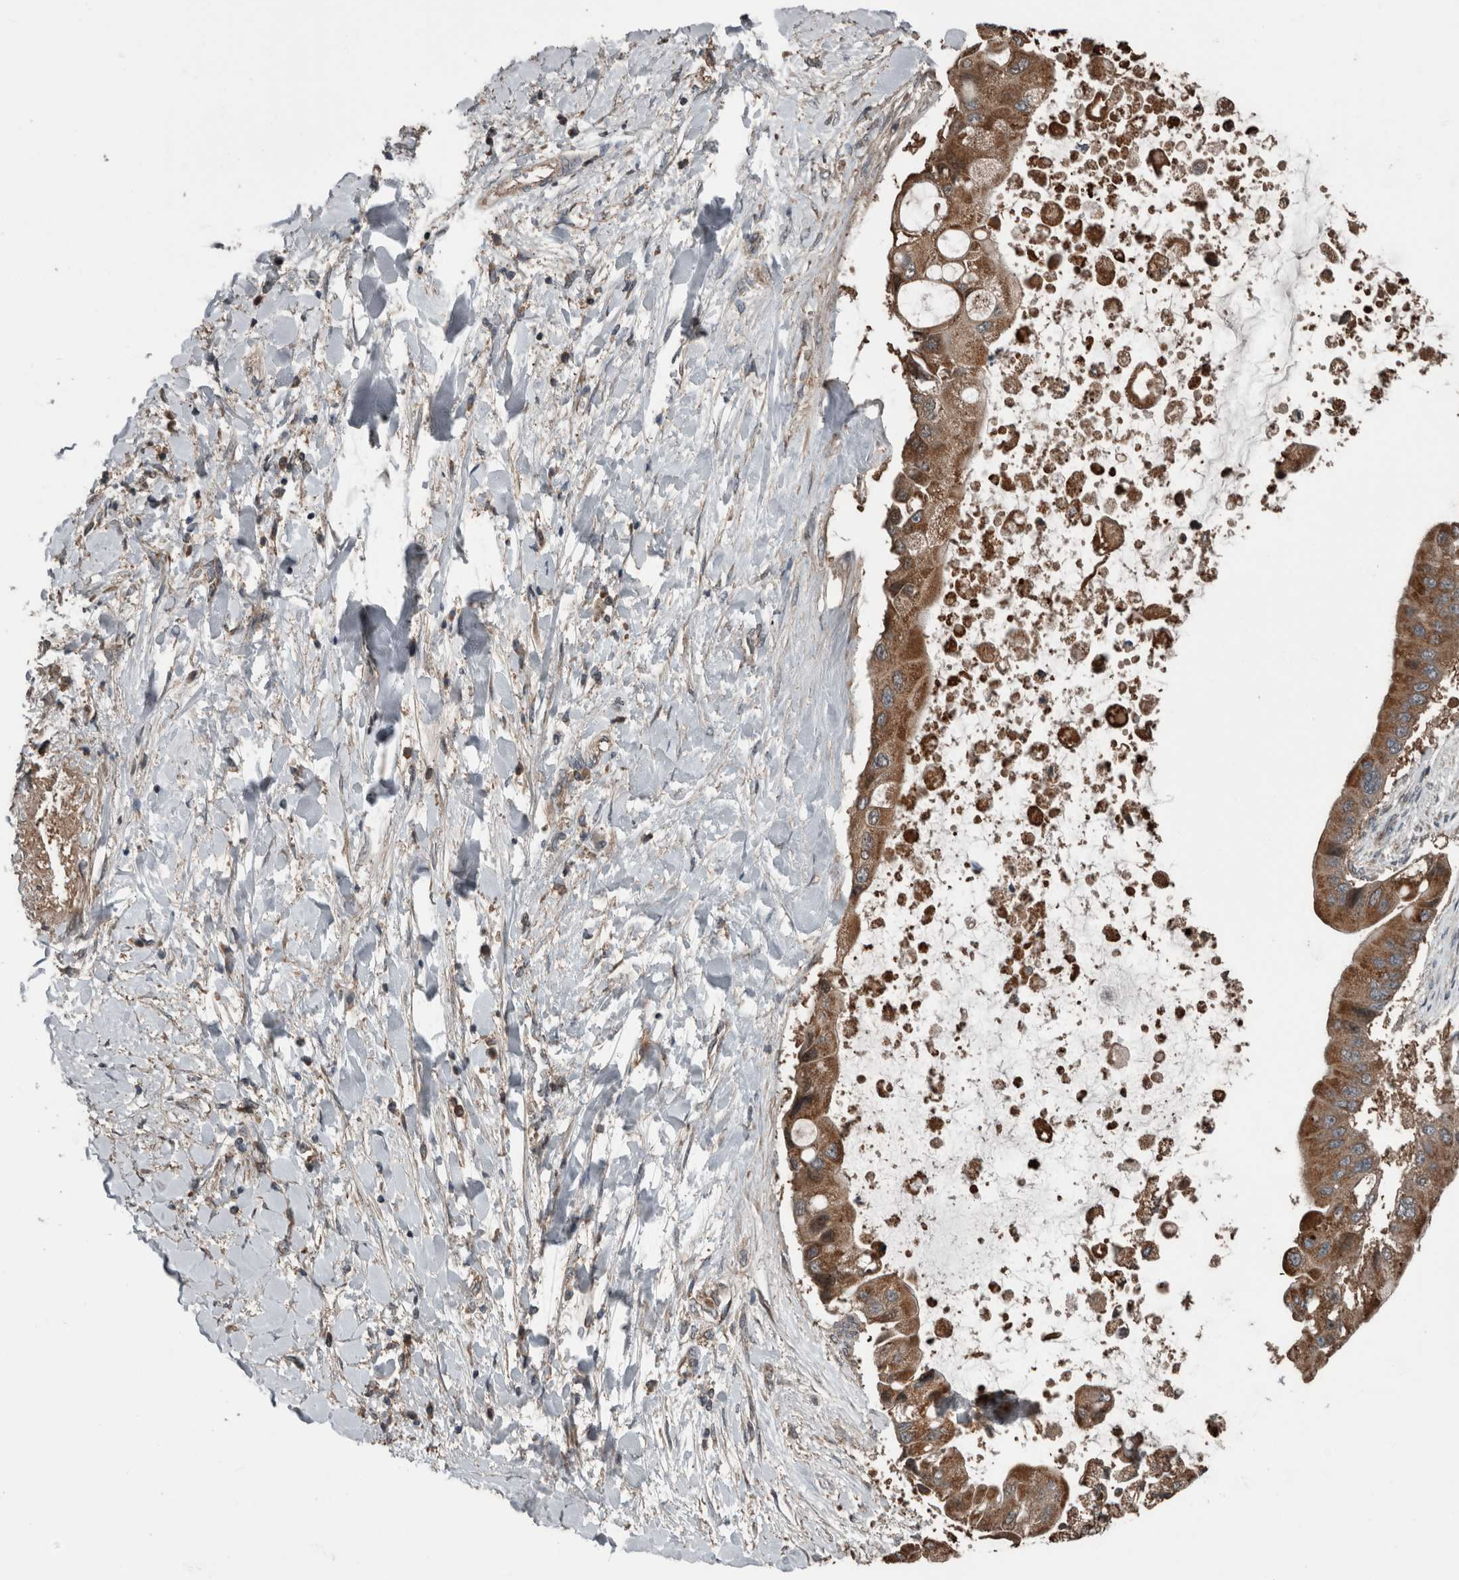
{"staining": {"intensity": "strong", "quantity": ">75%", "location": "cytoplasmic/membranous"}, "tissue": "liver cancer", "cell_type": "Tumor cells", "image_type": "cancer", "snomed": [{"axis": "morphology", "description": "Cholangiocarcinoma"}, {"axis": "topography", "description": "Liver"}], "caption": "High-power microscopy captured an immunohistochemistry image of cholangiocarcinoma (liver), revealing strong cytoplasmic/membranous staining in approximately >75% of tumor cells.", "gene": "RIOK3", "patient": {"sex": "male", "age": 50}}